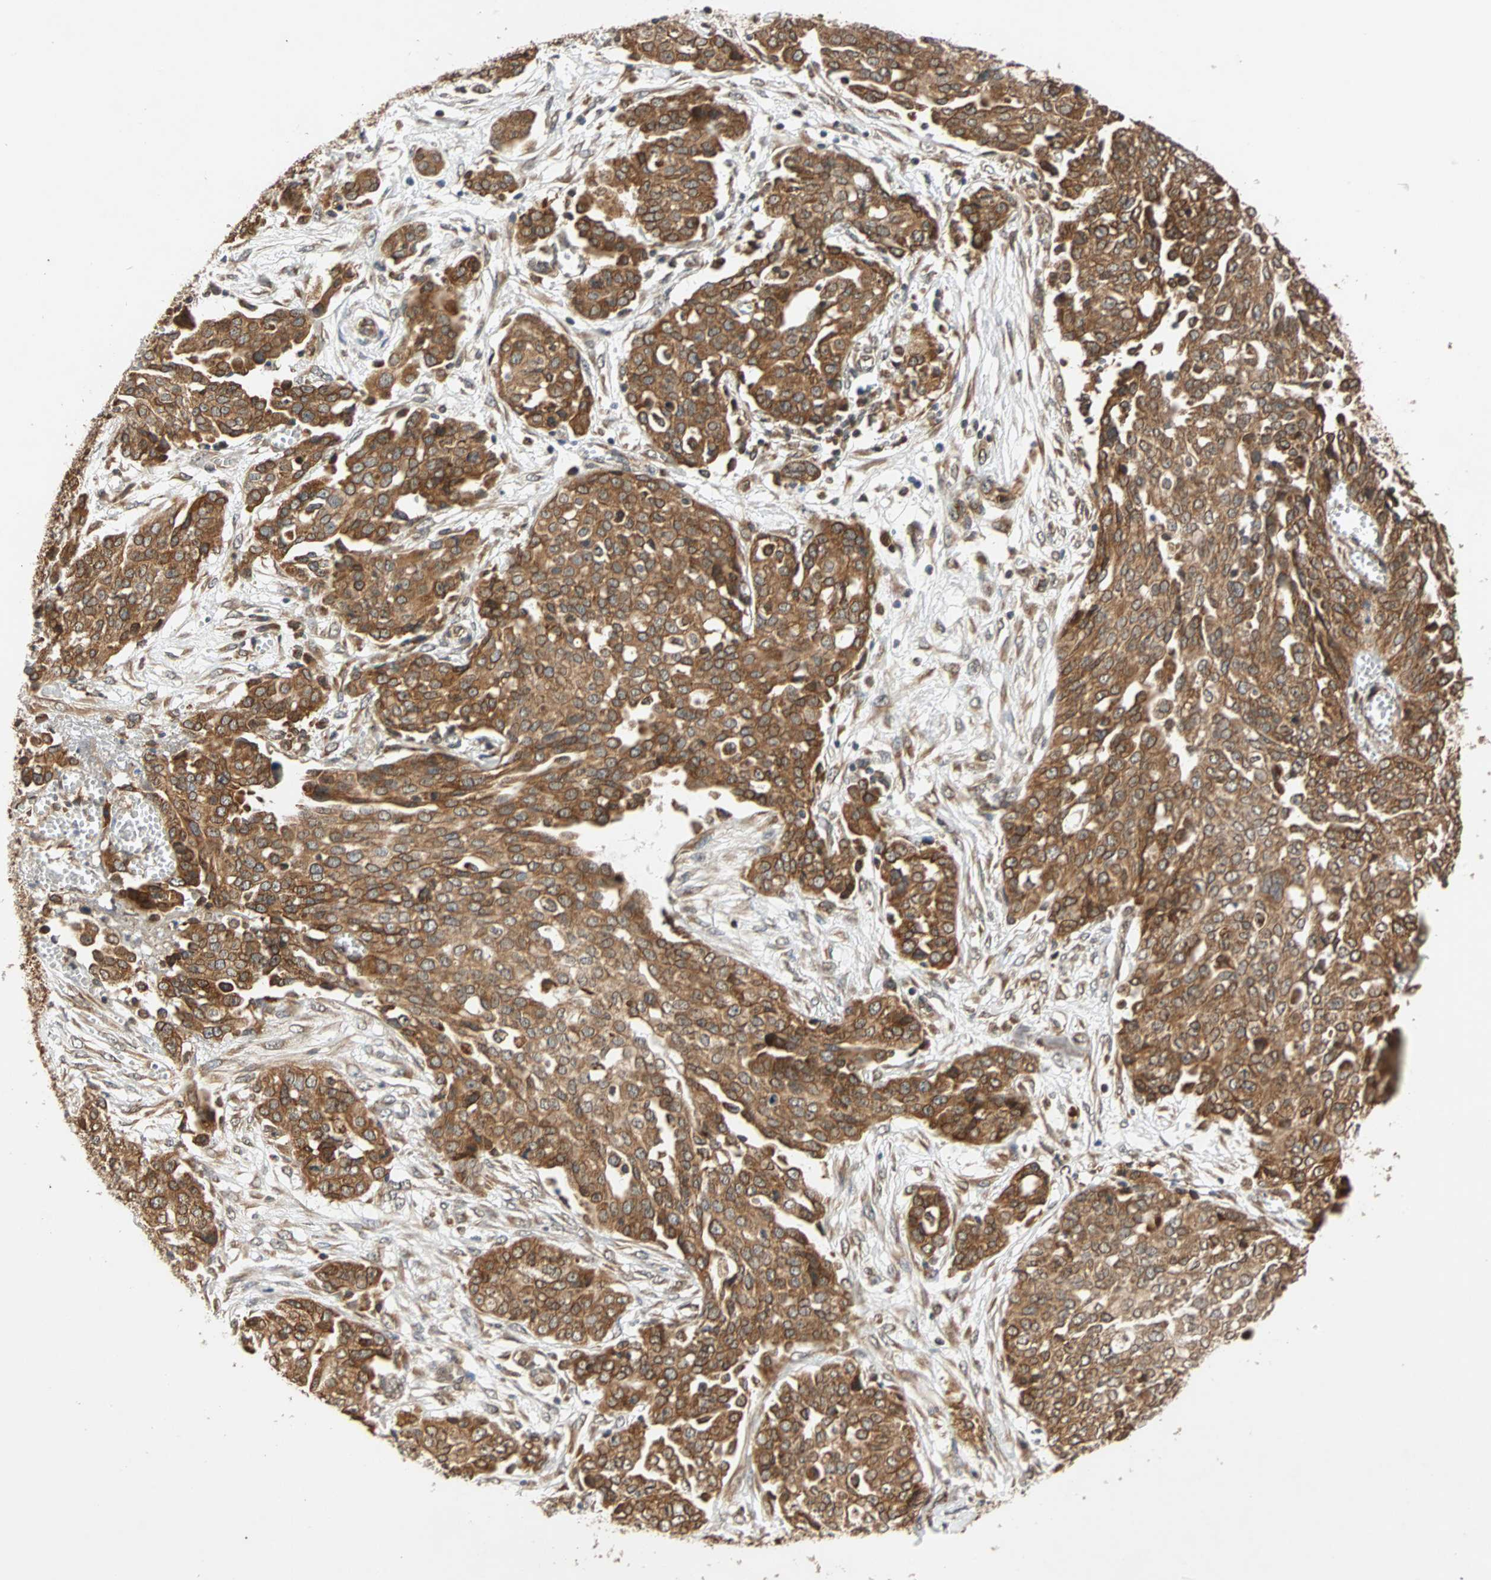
{"staining": {"intensity": "strong", "quantity": ">75%", "location": "cytoplasmic/membranous"}, "tissue": "ovarian cancer", "cell_type": "Tumor cells", "image_type": "cancer", "snomed": [{"axis": "morphology", "description": "Cystadenocarcinoma, serous, NOS"}, {"axis": "topography", "description": "Soft tissue"}, {"axis": "topography", "description": "Ovary"}], "caption": "An IHC micrograph of neoplastic tissue is shown. Protein staining in brown highlights strong cytoplasmic/membranous positivity in ovarian cancer (serous cystadenocarcinoma) within tumor cells.", "gene": "AUP1", "patient": {"sex": "female", "age": 57}}